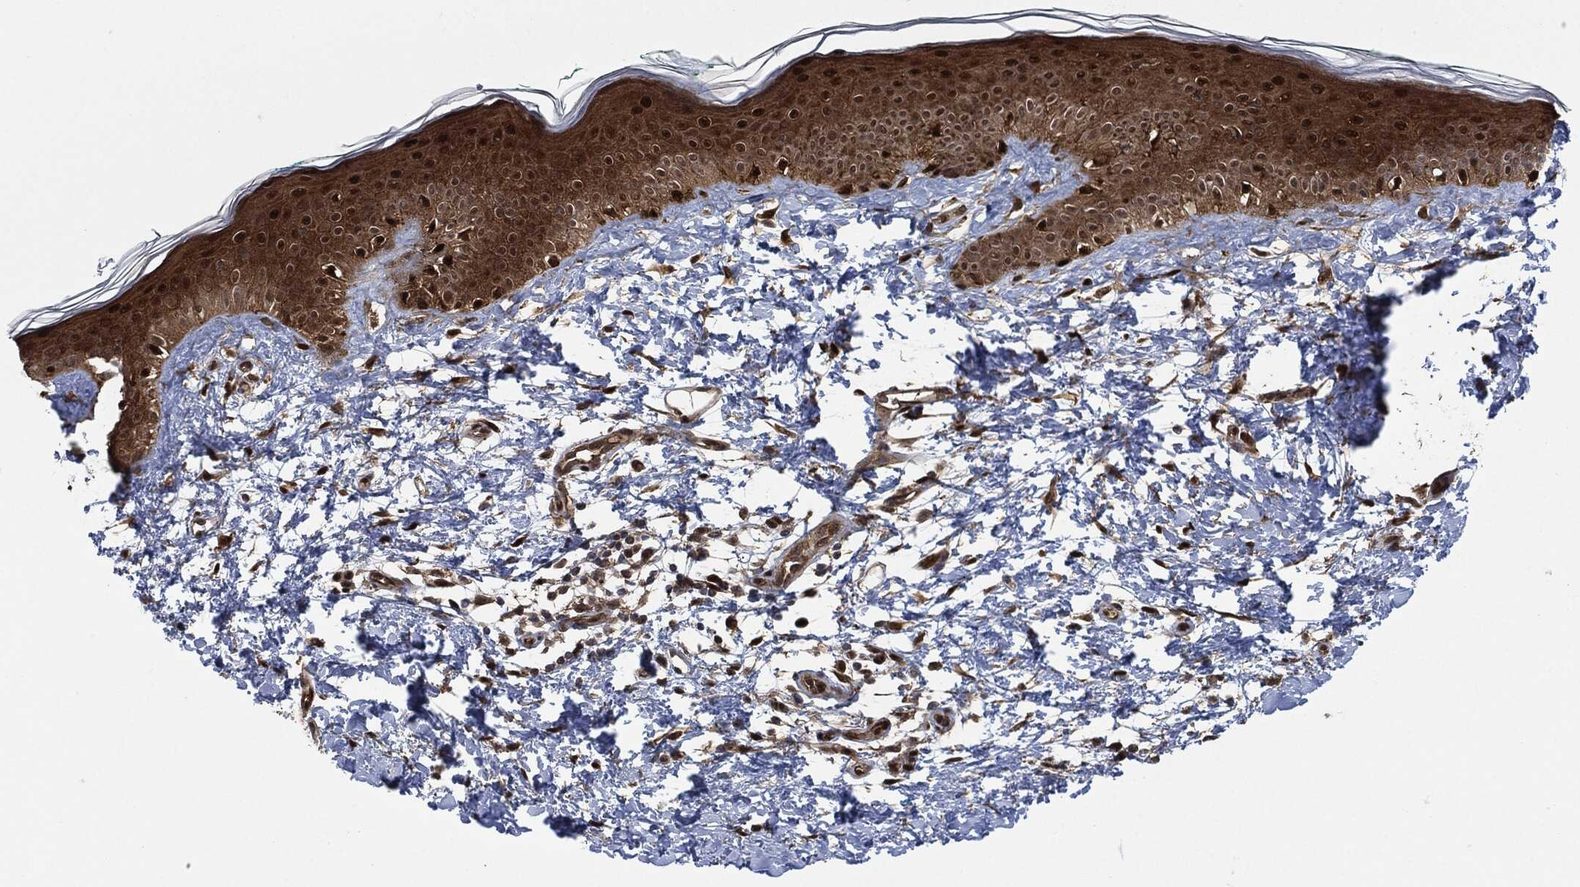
{"staining": {"intensity": "strong", "quantity": ">75%", "location": "nuclear"}, "tissue": "skin", "cell_type": "Fibroblasts", "image_type": "normal", "snomed": [{"axis": "morphology", "description": "Normal tissue, NOS"}, {"axis": "morphology", "description": "Basal cell carcinoma"}, {"axis": "topography", "description": "Skin"}], "caption": "Immunohistochemistry image of normal human skin stained for a protein (brown), which exhibits high levels of strong nuclear positivity in approximately >75% of fibroblasts.", "gene": "DCTN1", "patient": {"sex": "male", "age": 33}}